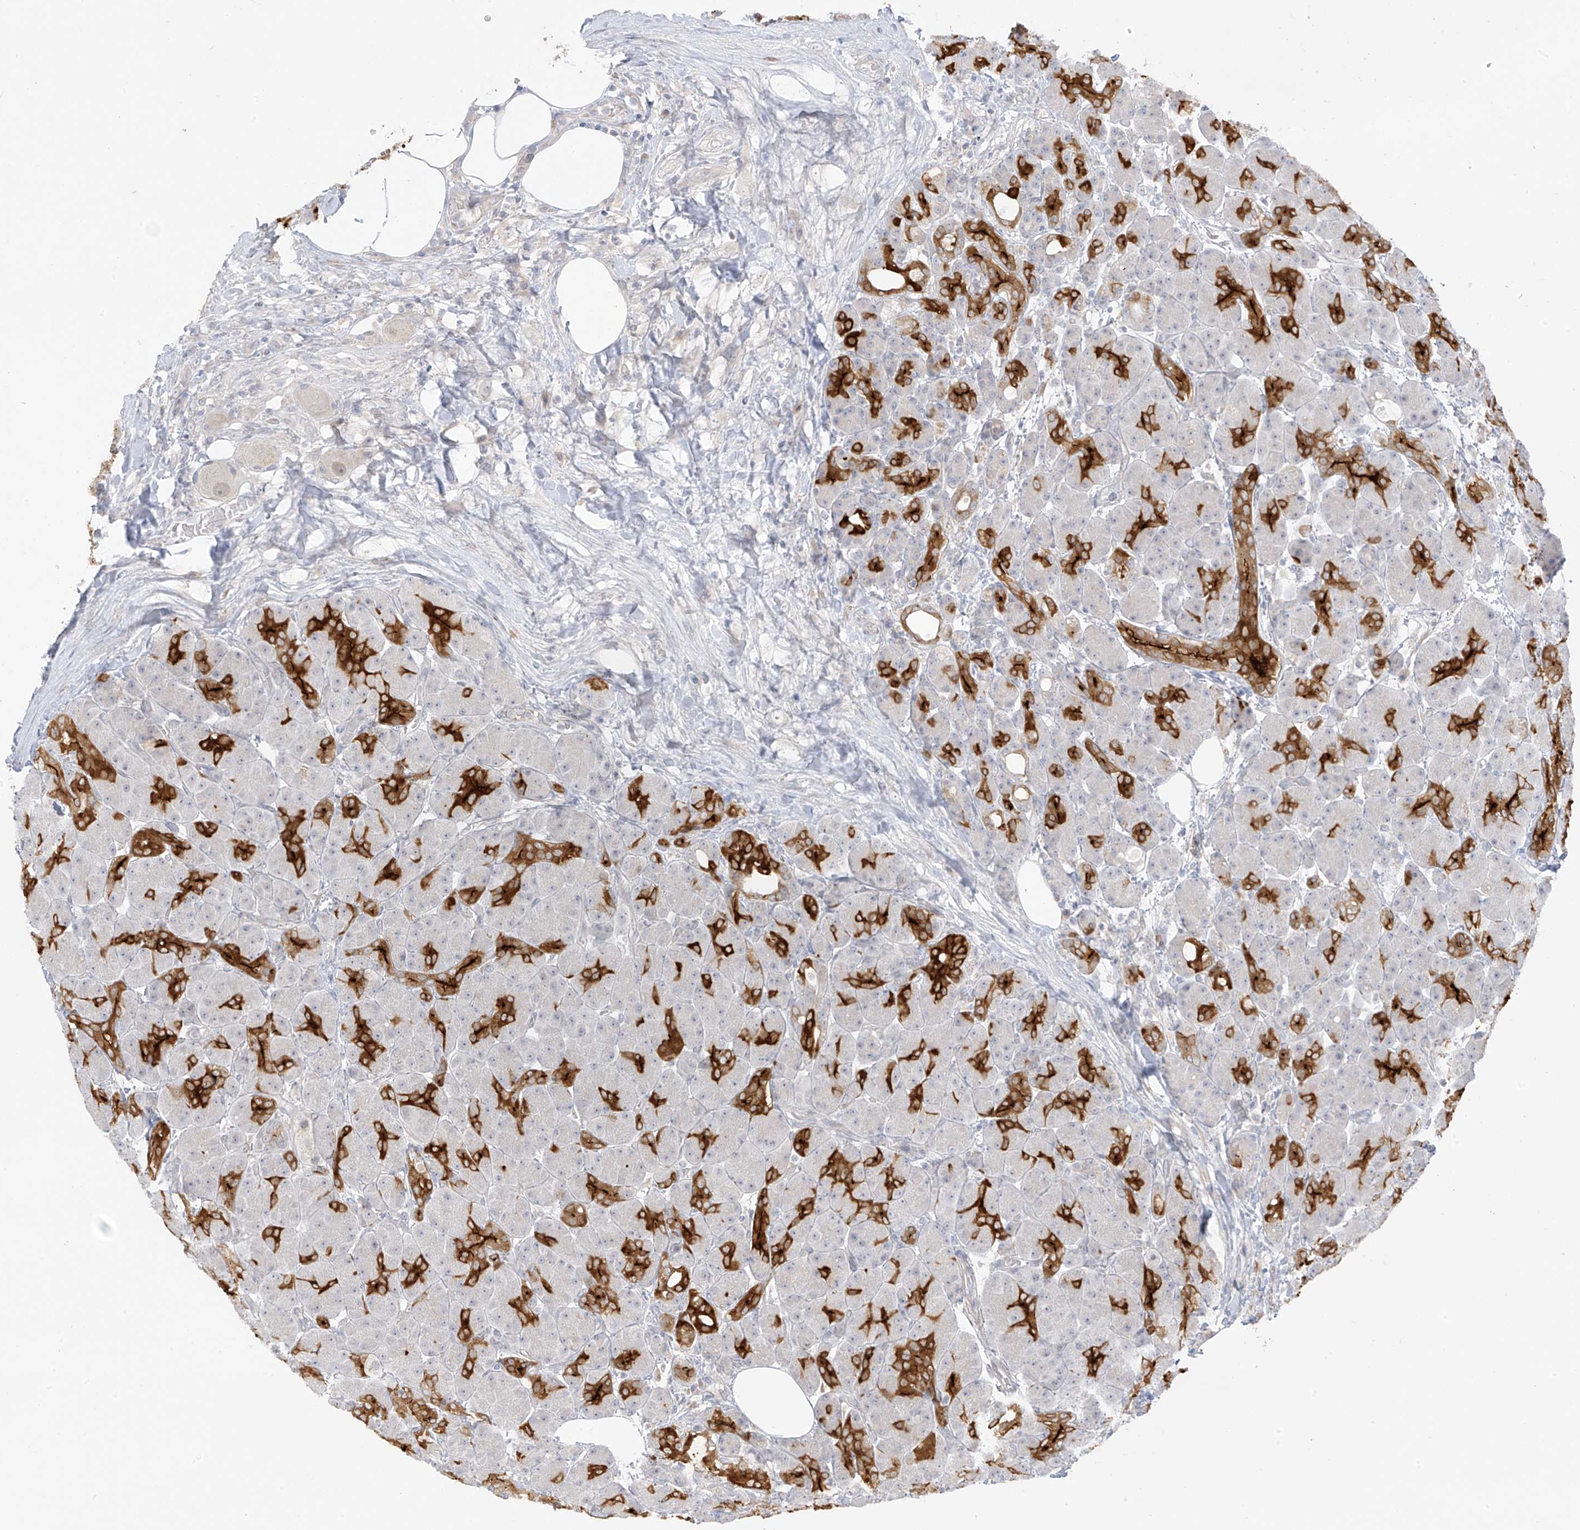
{"staining": {"intensity": "strong", "quantity": "25%-75%", "location": "cytoplasmic/membranous"}, "tissue": "pancreas", "cell_type": "Exocrine glandular cells", "image_type": "normal", "snomed": [{"axis": "morphology", "description": "Normal tissue, NOS"}, {"axis": "topography", "description": "Pancreas"}], "caption": "Strong cytoplasmic/membranous positivity for a protein is seen in about 25%-75% of exocrine glandular cells of unremarkable pancreas using immunohistochemistry.", "gene": "DCDC2", "patient": {"sex": "male", "age": 63}}